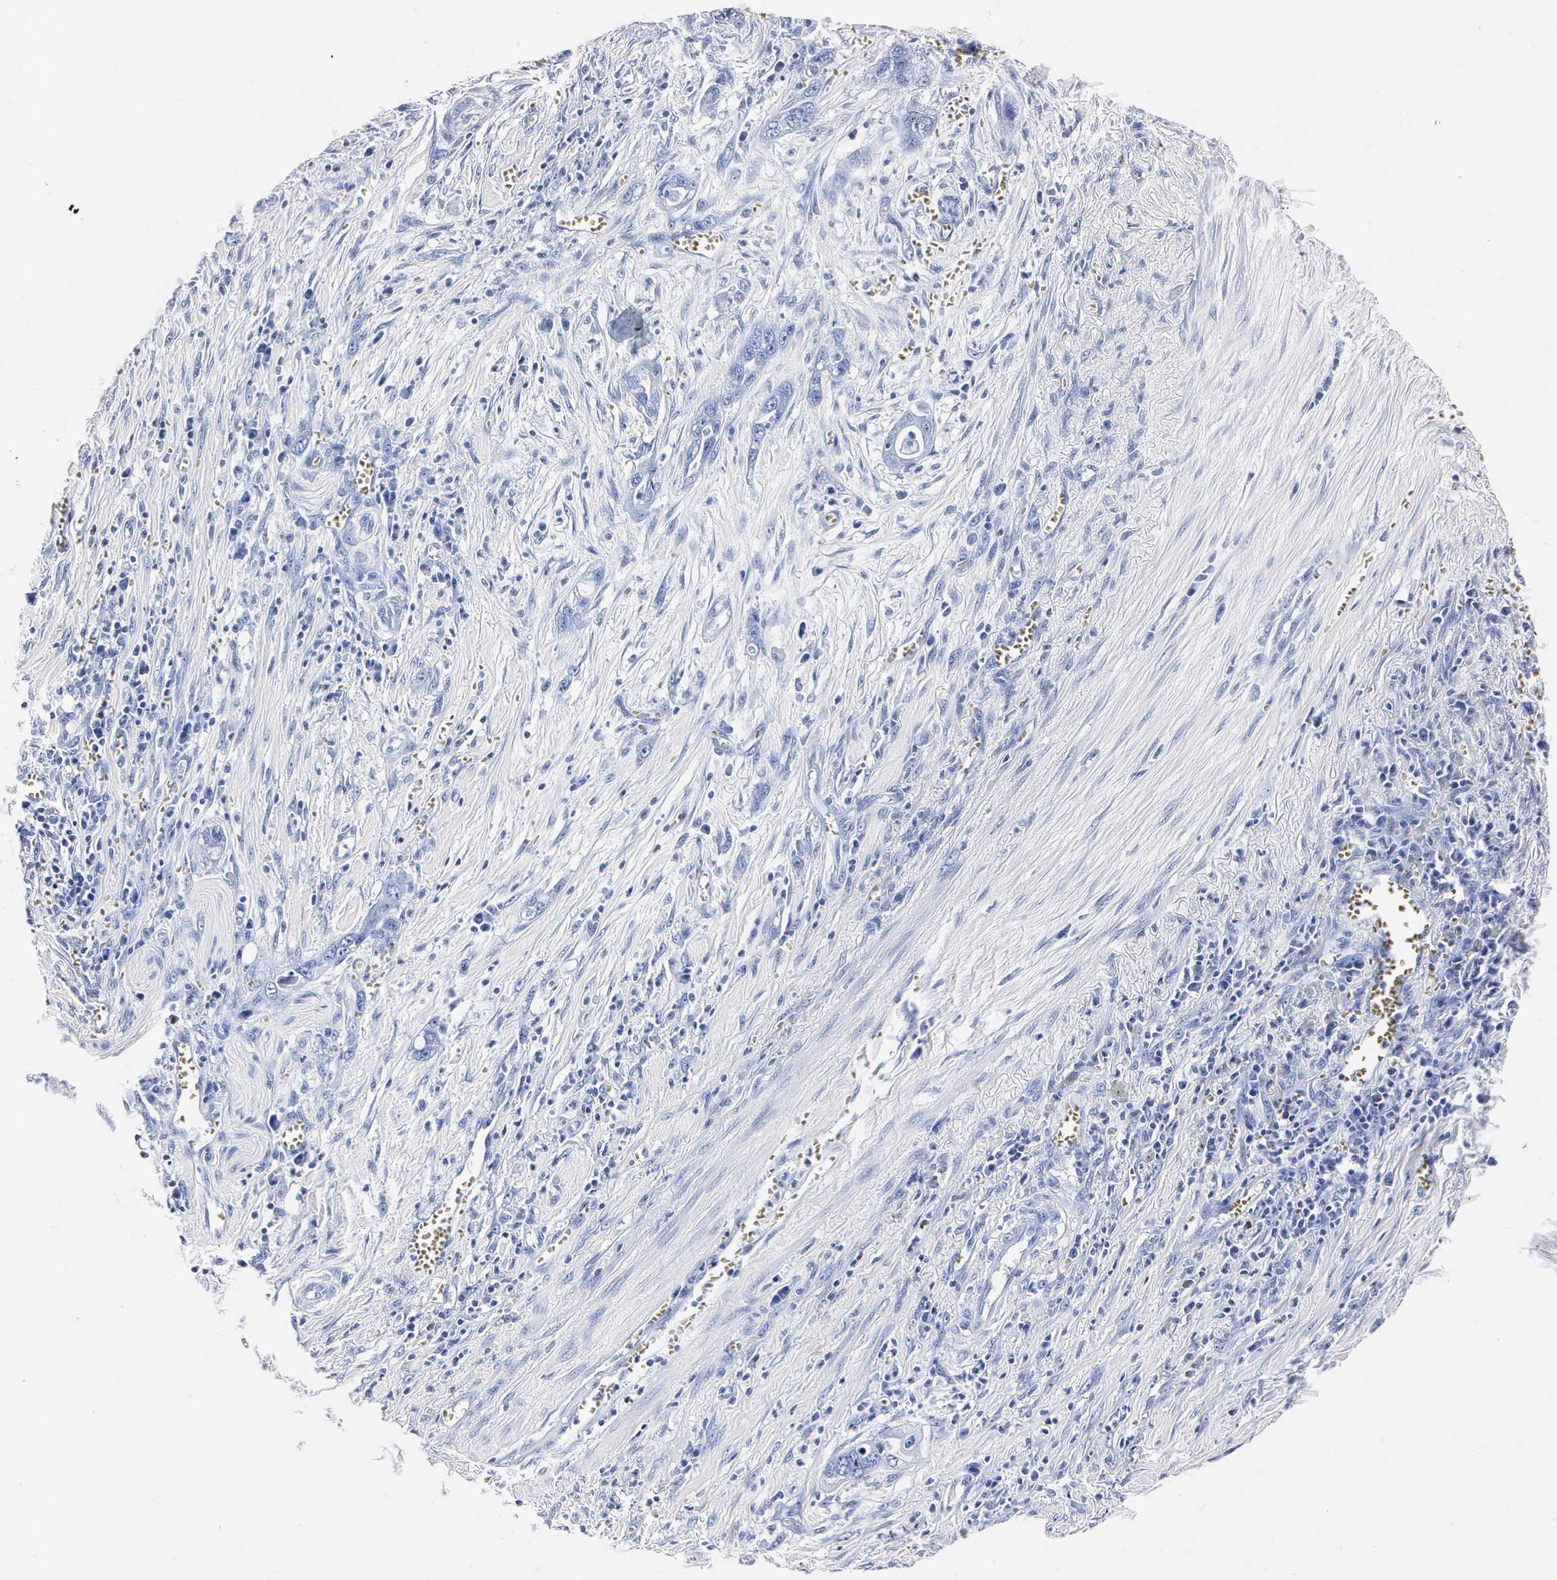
{"staining": {"intensity": "negative", "quantity": "none", "location": "none"}, "tissue": "pancreatic cancer", "cell_type": "Tumor cells", "image_type": "cancer", "snomed": [{"axis": "morphology", "description": "Adenocarcinoma, NOS"}, {"axis": "topography", "description": "Pancreas"}], "caption": "This is an IHC image of human pancreatic cancer (adenocarcinoma). There is no positivity in tumor cells.", "gene": "MB", "patient": {"sex": "male", "age": 69}}